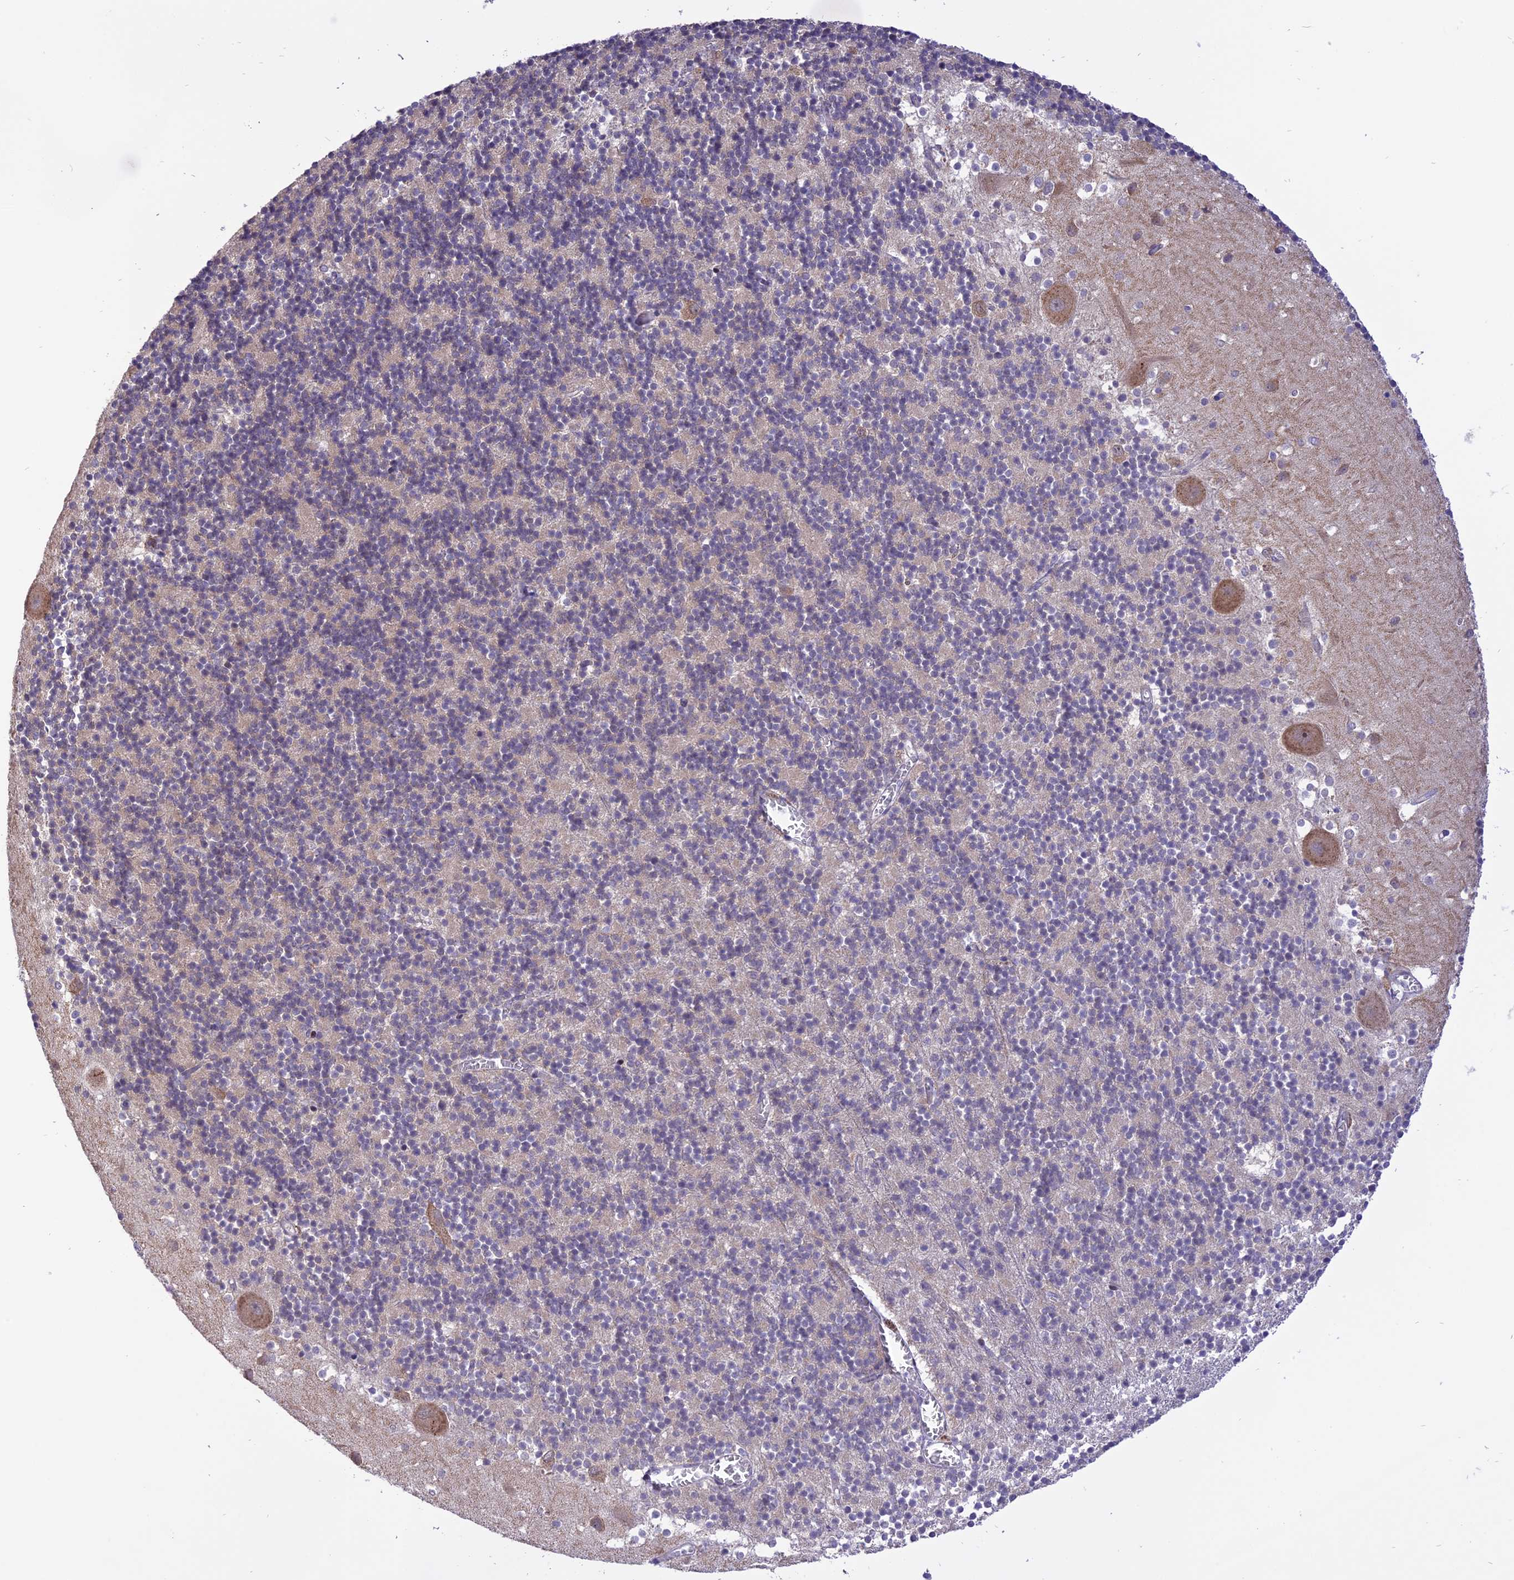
{"staining": {"intensity": "negative", "quantity": "none", "location": "none"}, "tissue": "cerebellum", "cell_type": "Cells in granular layer", "image_type": "normal", "snomed": [{"axis": "morphology", "description": "Normal tissue, NOS"}, {"axis": "topography", "description": "Cerebellum"}], "caption": "Immunohistochemical staining of unremarkable human cerebellum displays no significant expression in cells in granular layer.", "gene": "ZNF837", "patient": {"sex": "male", "age": 54}}